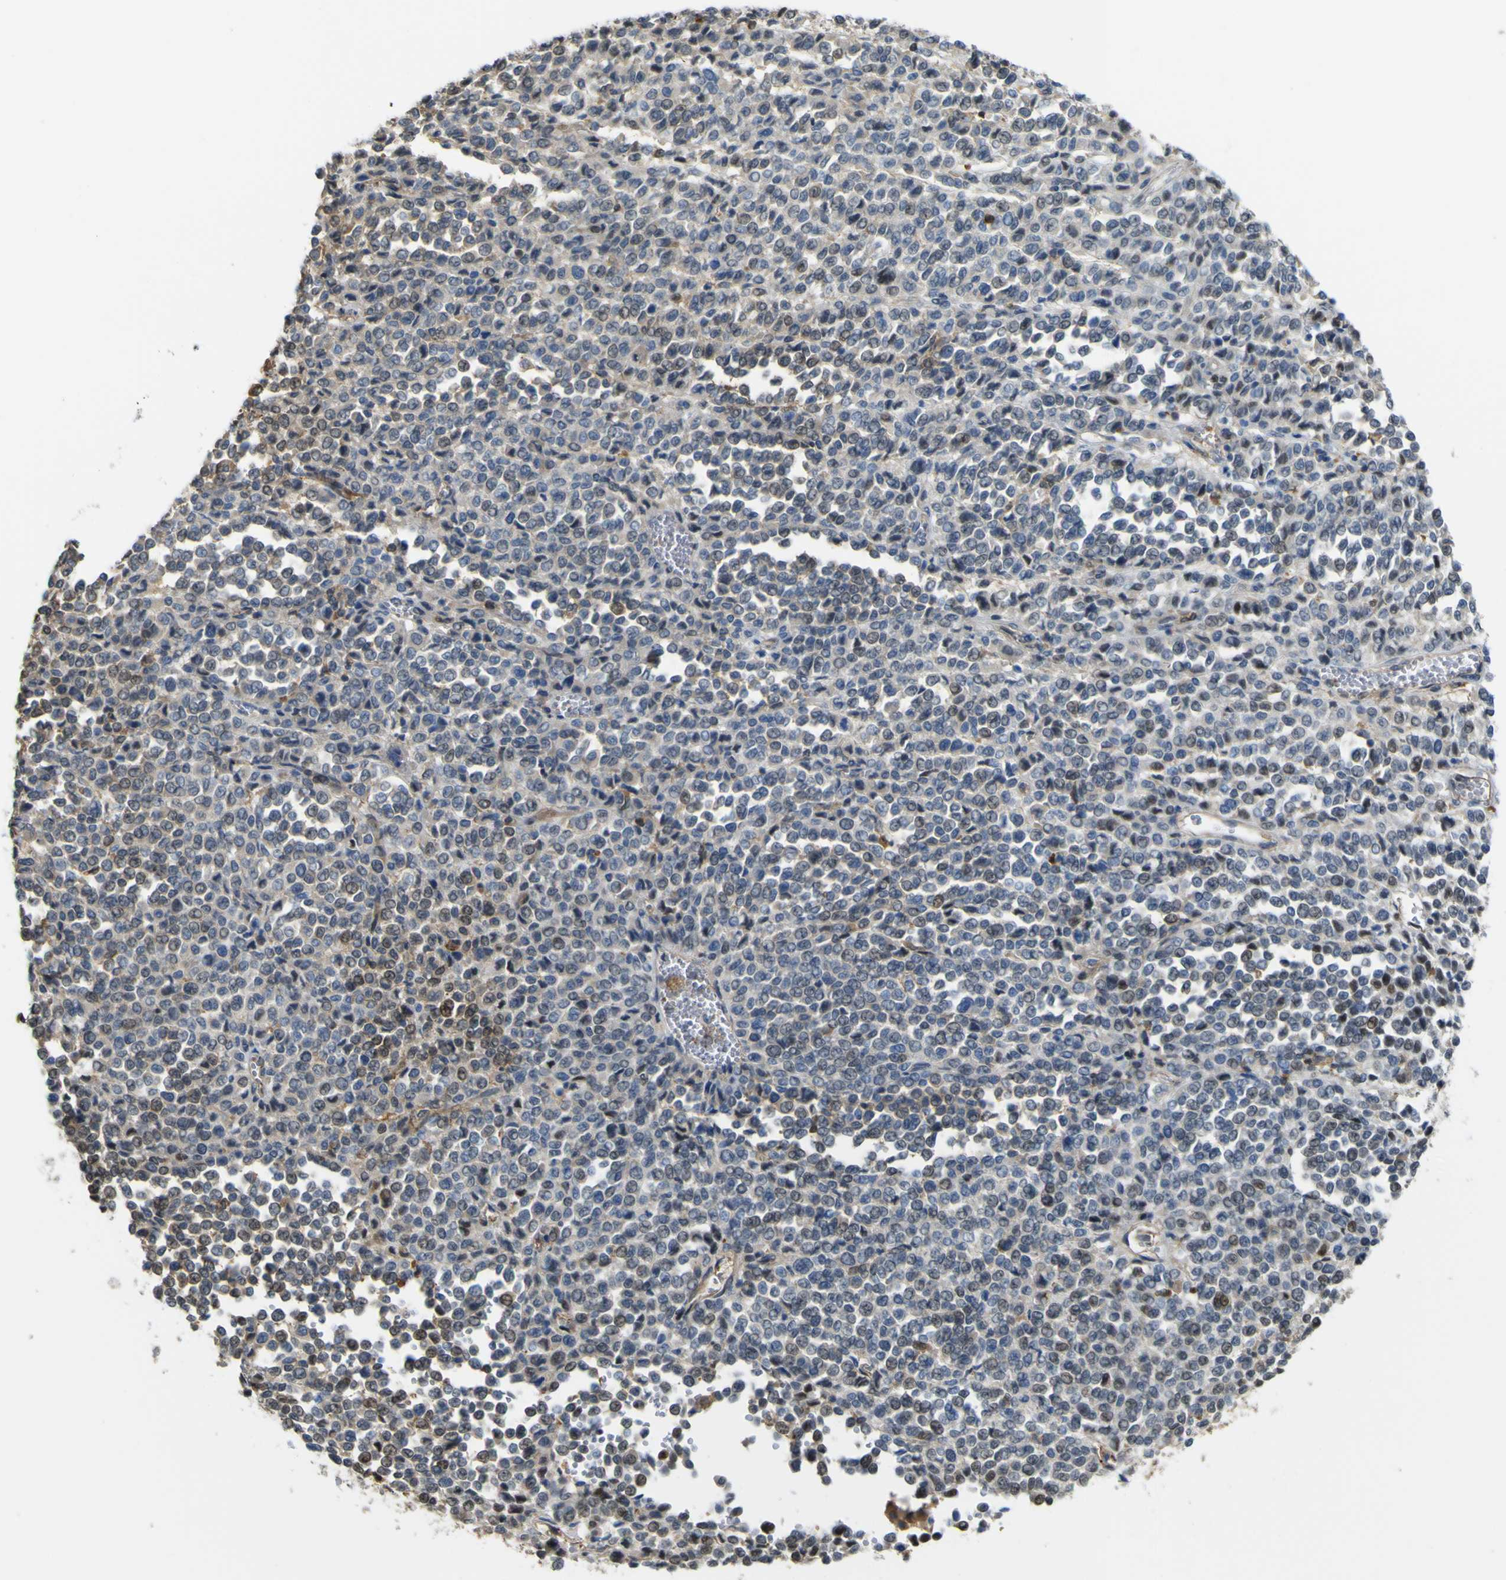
{"staining": {"intensity": "moderate", "quantity": "<25%", "location": "cytoplasmic/membranous"}, "tissue": "melanoma", "cell_type": "Tumor cells", "image_type": "cancer", "snomed": [{"axis": "morphology", "description": "Malignant melanoma, Metastatic site"}, {"axis": "topography", "description": "Pancreas"}], "caption": "The micrograph reveals immunohistochemical staining of malignant melanoma (metastatic site). There is moderate cytoplasmic/membranous staining is present in approximately <25% of tumor cells.", "gene": "ABHD3", "patient": {"sex": "female", "age": 30}}